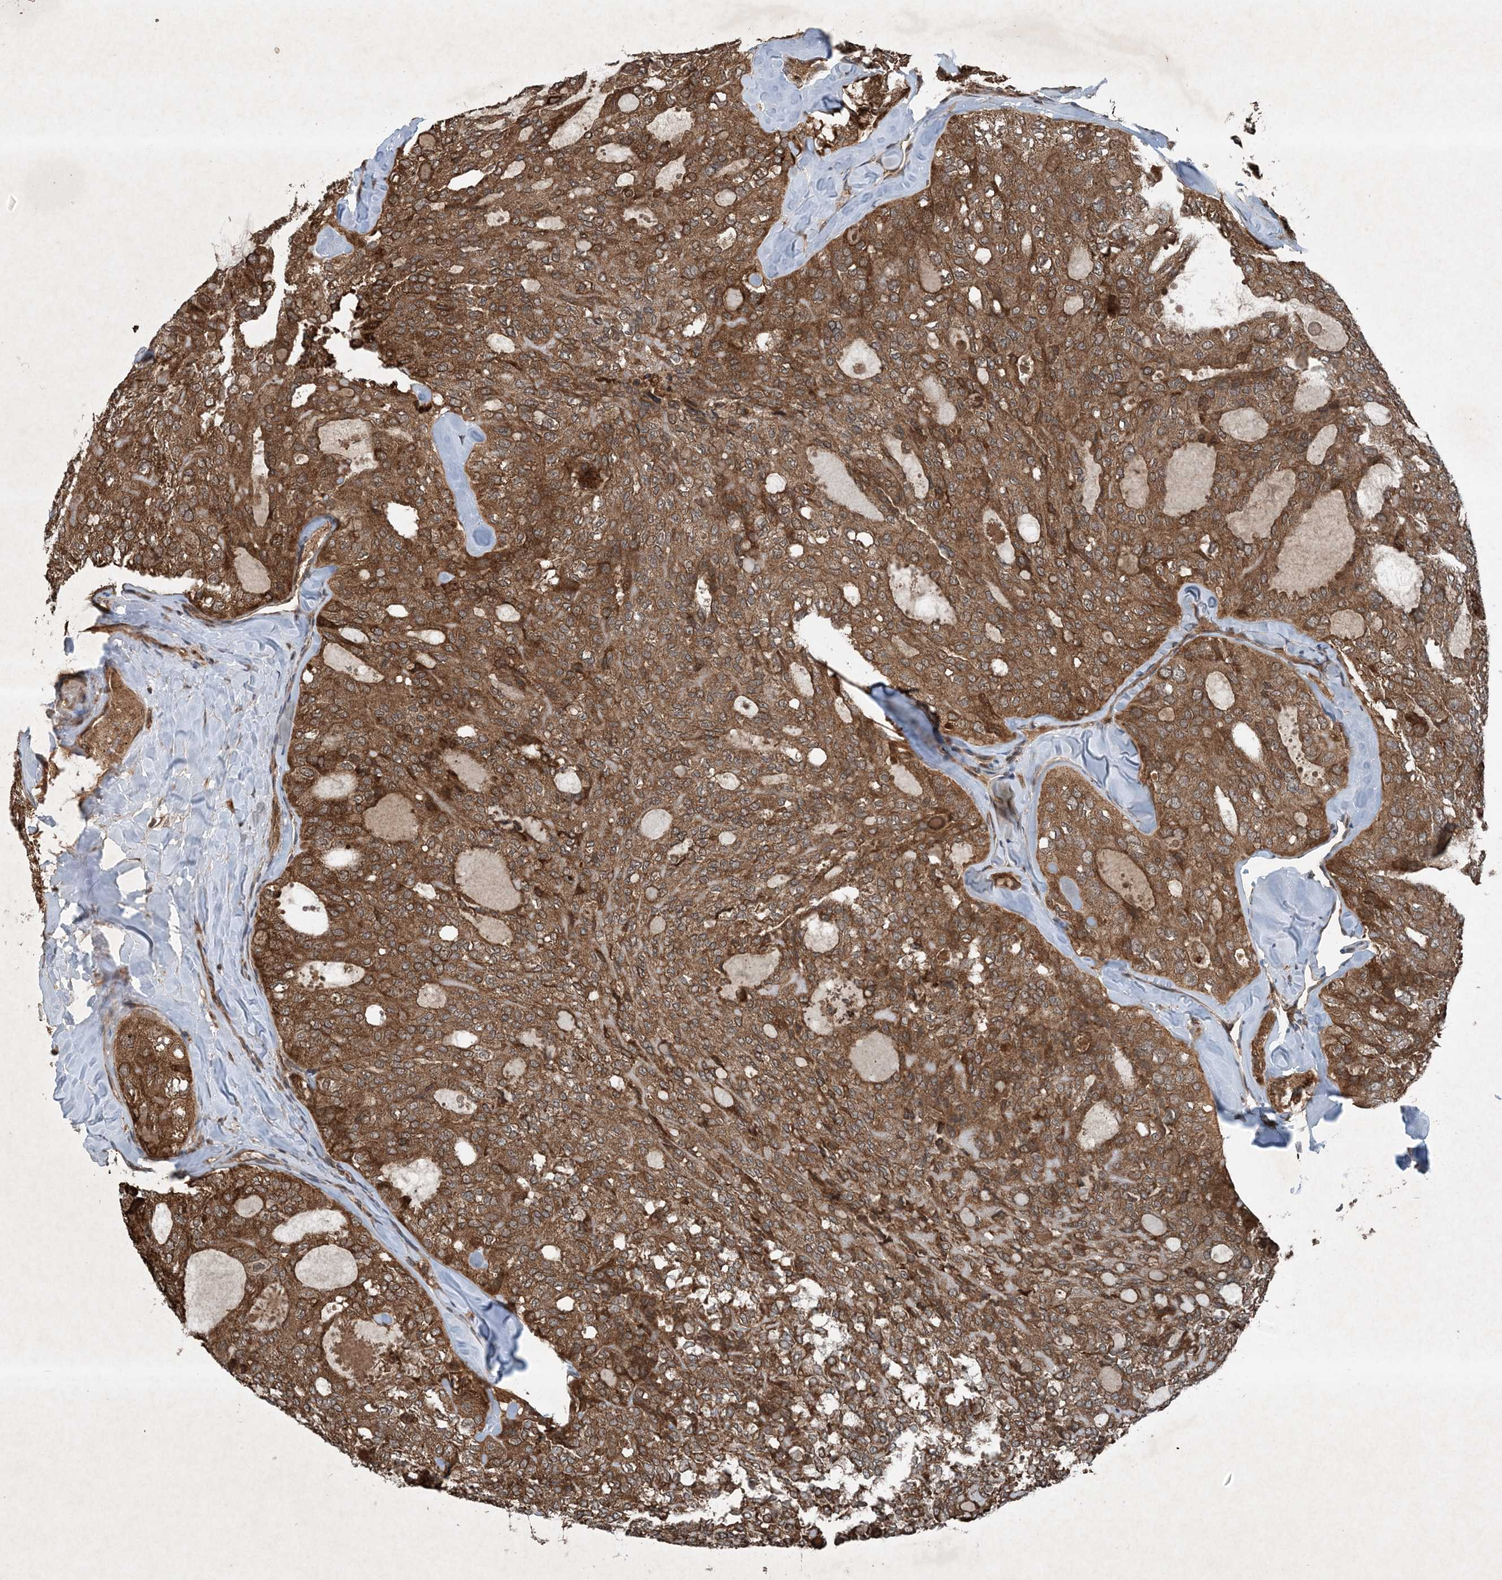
{"staining": {"intensity": "strong", "quantity": ">75%", "location": "cytoplasmic/membranous"}, "tissue": "thyroid cancer", "cell_type": "Tumor cells", "image_type": "cancer", "snomed": [{"axis": "morphology", "description": "Follicular adenoma carcinoma, NOS"}, {"axis": "topography", "description": "Thyroid gland"}], "caption": "Thyroid cancer (follicular adenoma carcinoma) stained with a brown dye exhibits strong cytoplasmic/membranous positive positivity in about >75% of tumor cells.", "gene": "GNG5", "patient": {"sex": "male", "age": 75}}